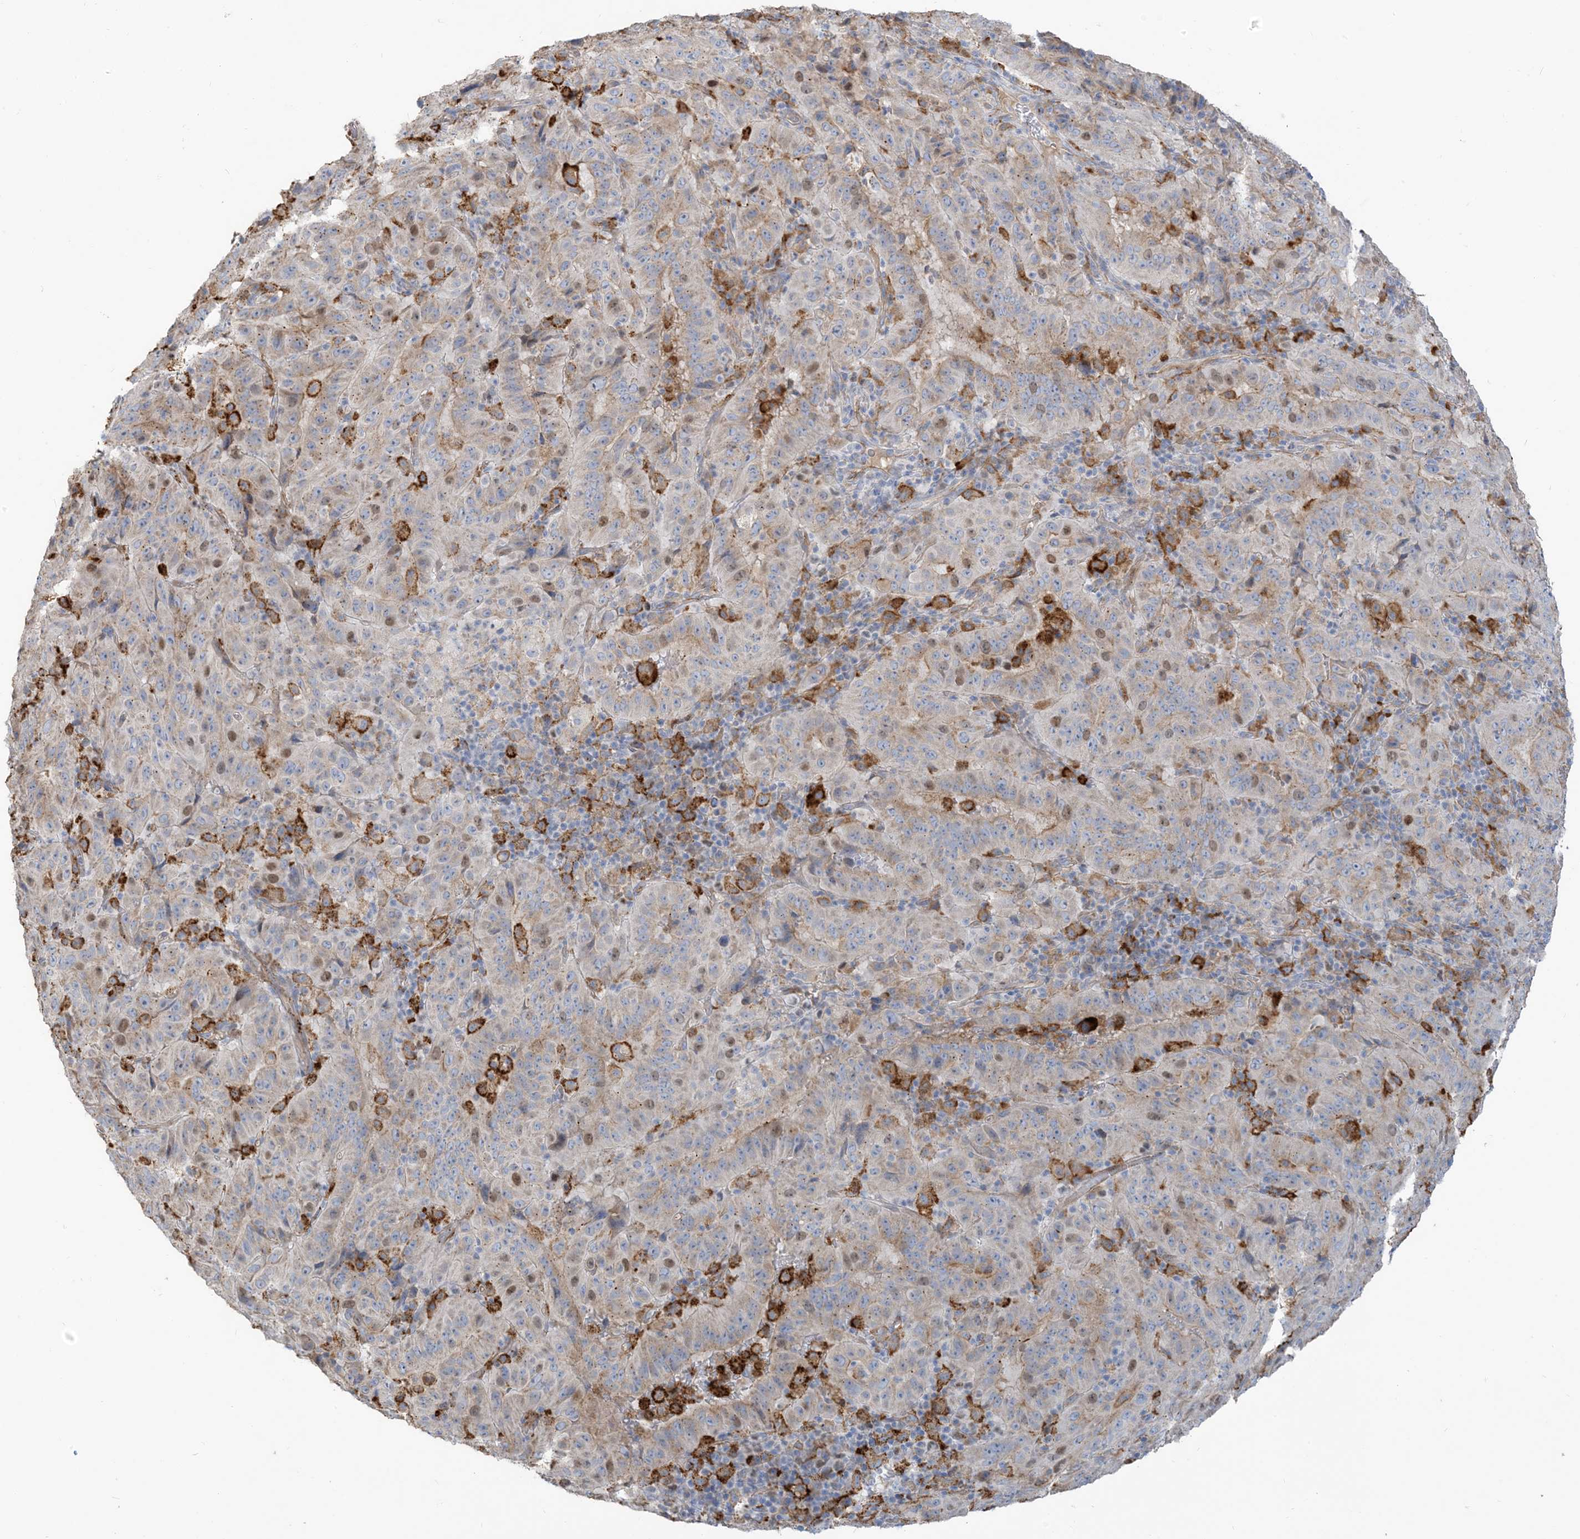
{"staining": {"intensity": "weak", "quantity": "<25%", "location": "cytoplasmic/membranous"}, "tissue": "pancreatic cancer", "cell_type": "Tumor cells", "image_type": "cancer", "snomed": [{"axis": "morphology", "description": "Adenocarcinoma, NOS"}, {"axis": "topography", "description": "Pancreas"}], "caption": "Immunohistochemistry photomicrograph of neoplastic tissue: human pancreatic adenocarcinoma stained with DAB shows no significant protein expression in tumor cells.", "gene": "PEAR1", "patient": {"sex": "male", "age": 63}}